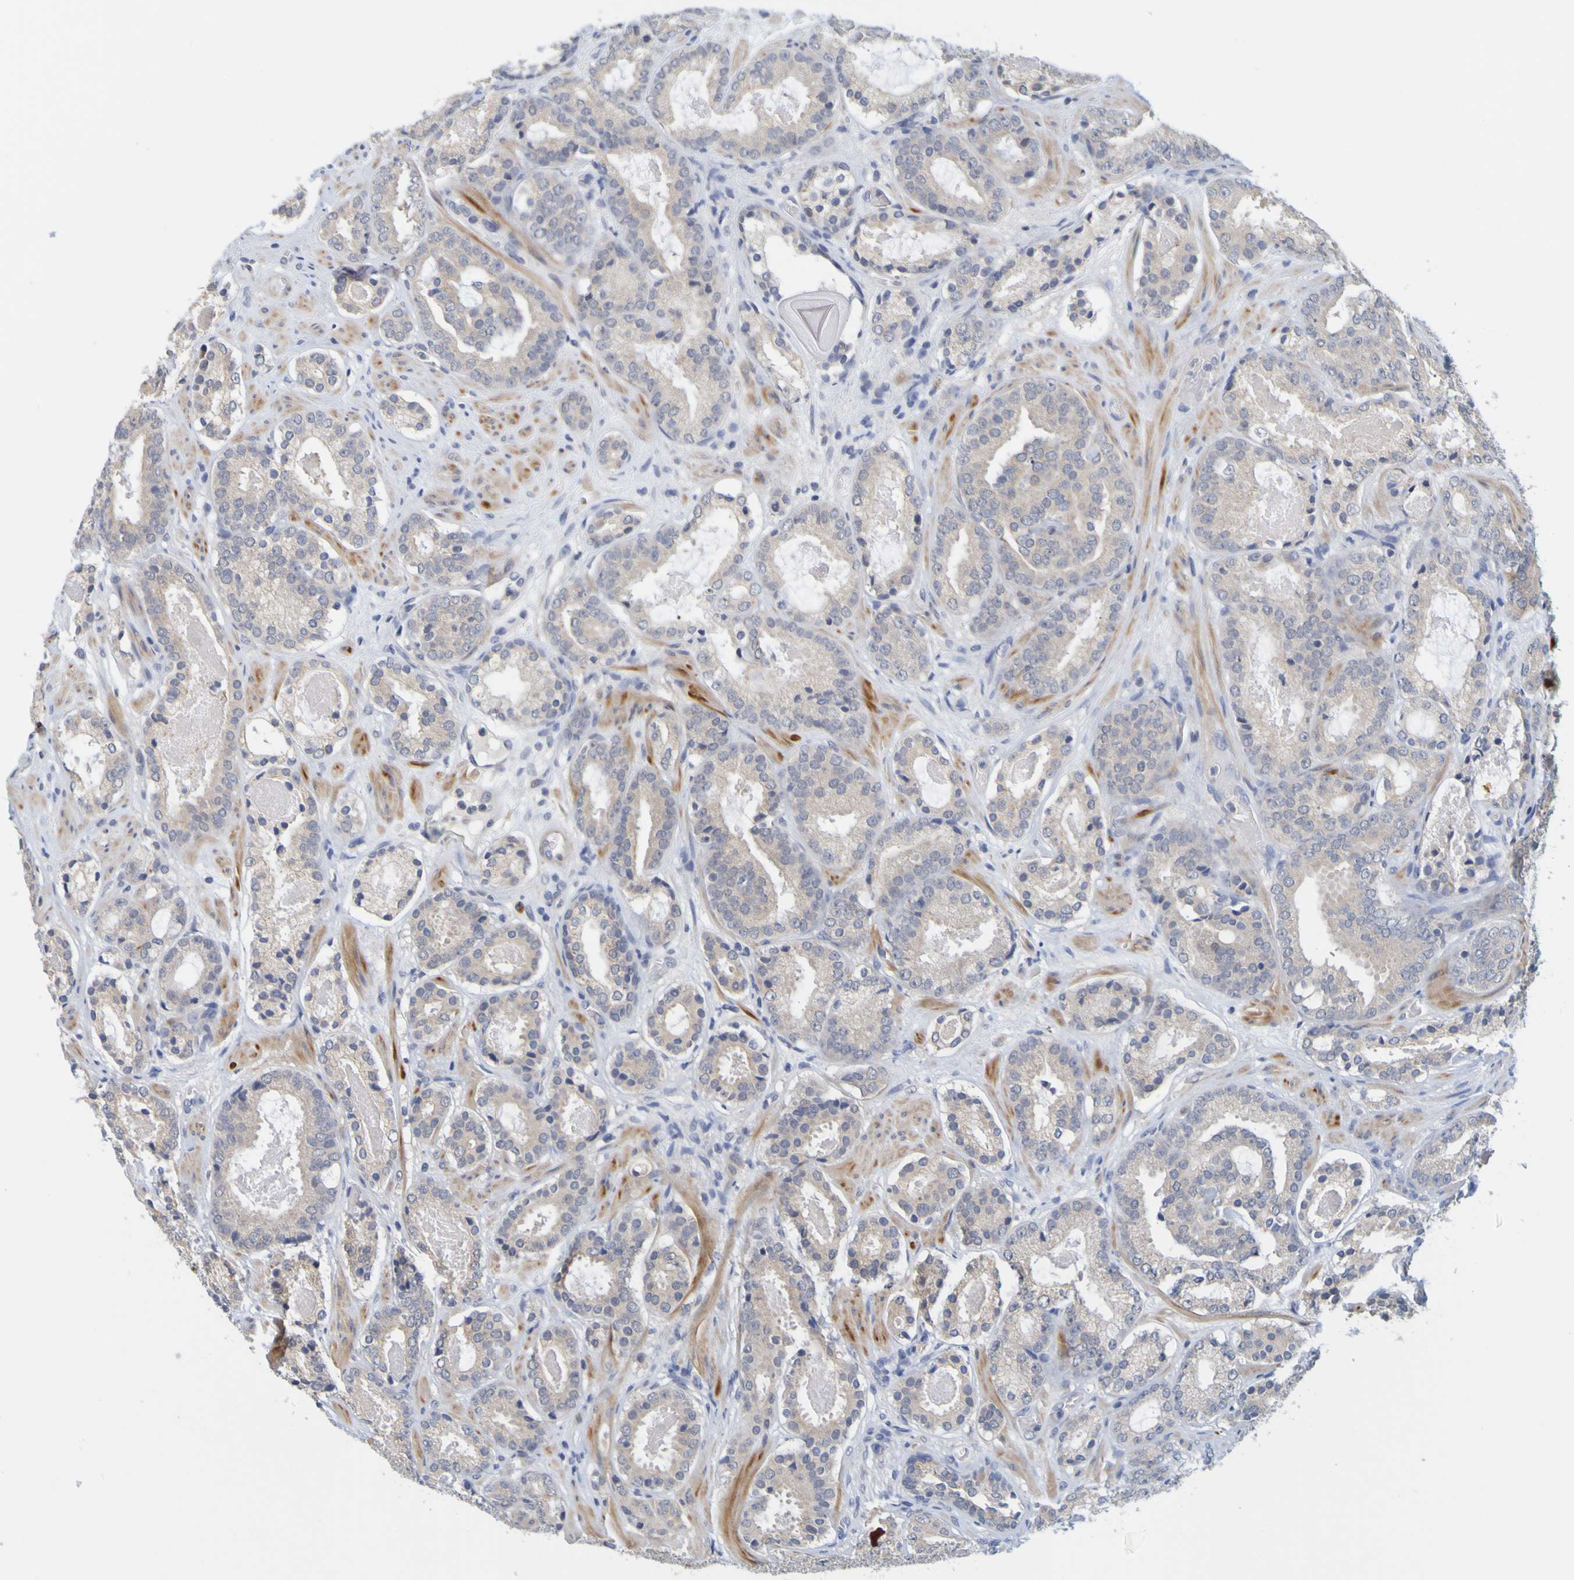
{"staining": {"intensity": "negative", "quantity": "none", "location": "none"}, "tissue": "prostate cancer", "cell_type": "Tumor cells", "image_type": "cancer", "snomed": [{"axis": "morphology", "description": "Adenocarcinoma, Low grade"}, {"axis": "topography", "description": "Prostate"}], "caption": "Image shows no protein positivity in tumor cells of prostate low-grade adenocarcinoma tissue.", "gene": "ENDOU", "patient": {"sex": "male", "age": 69}}